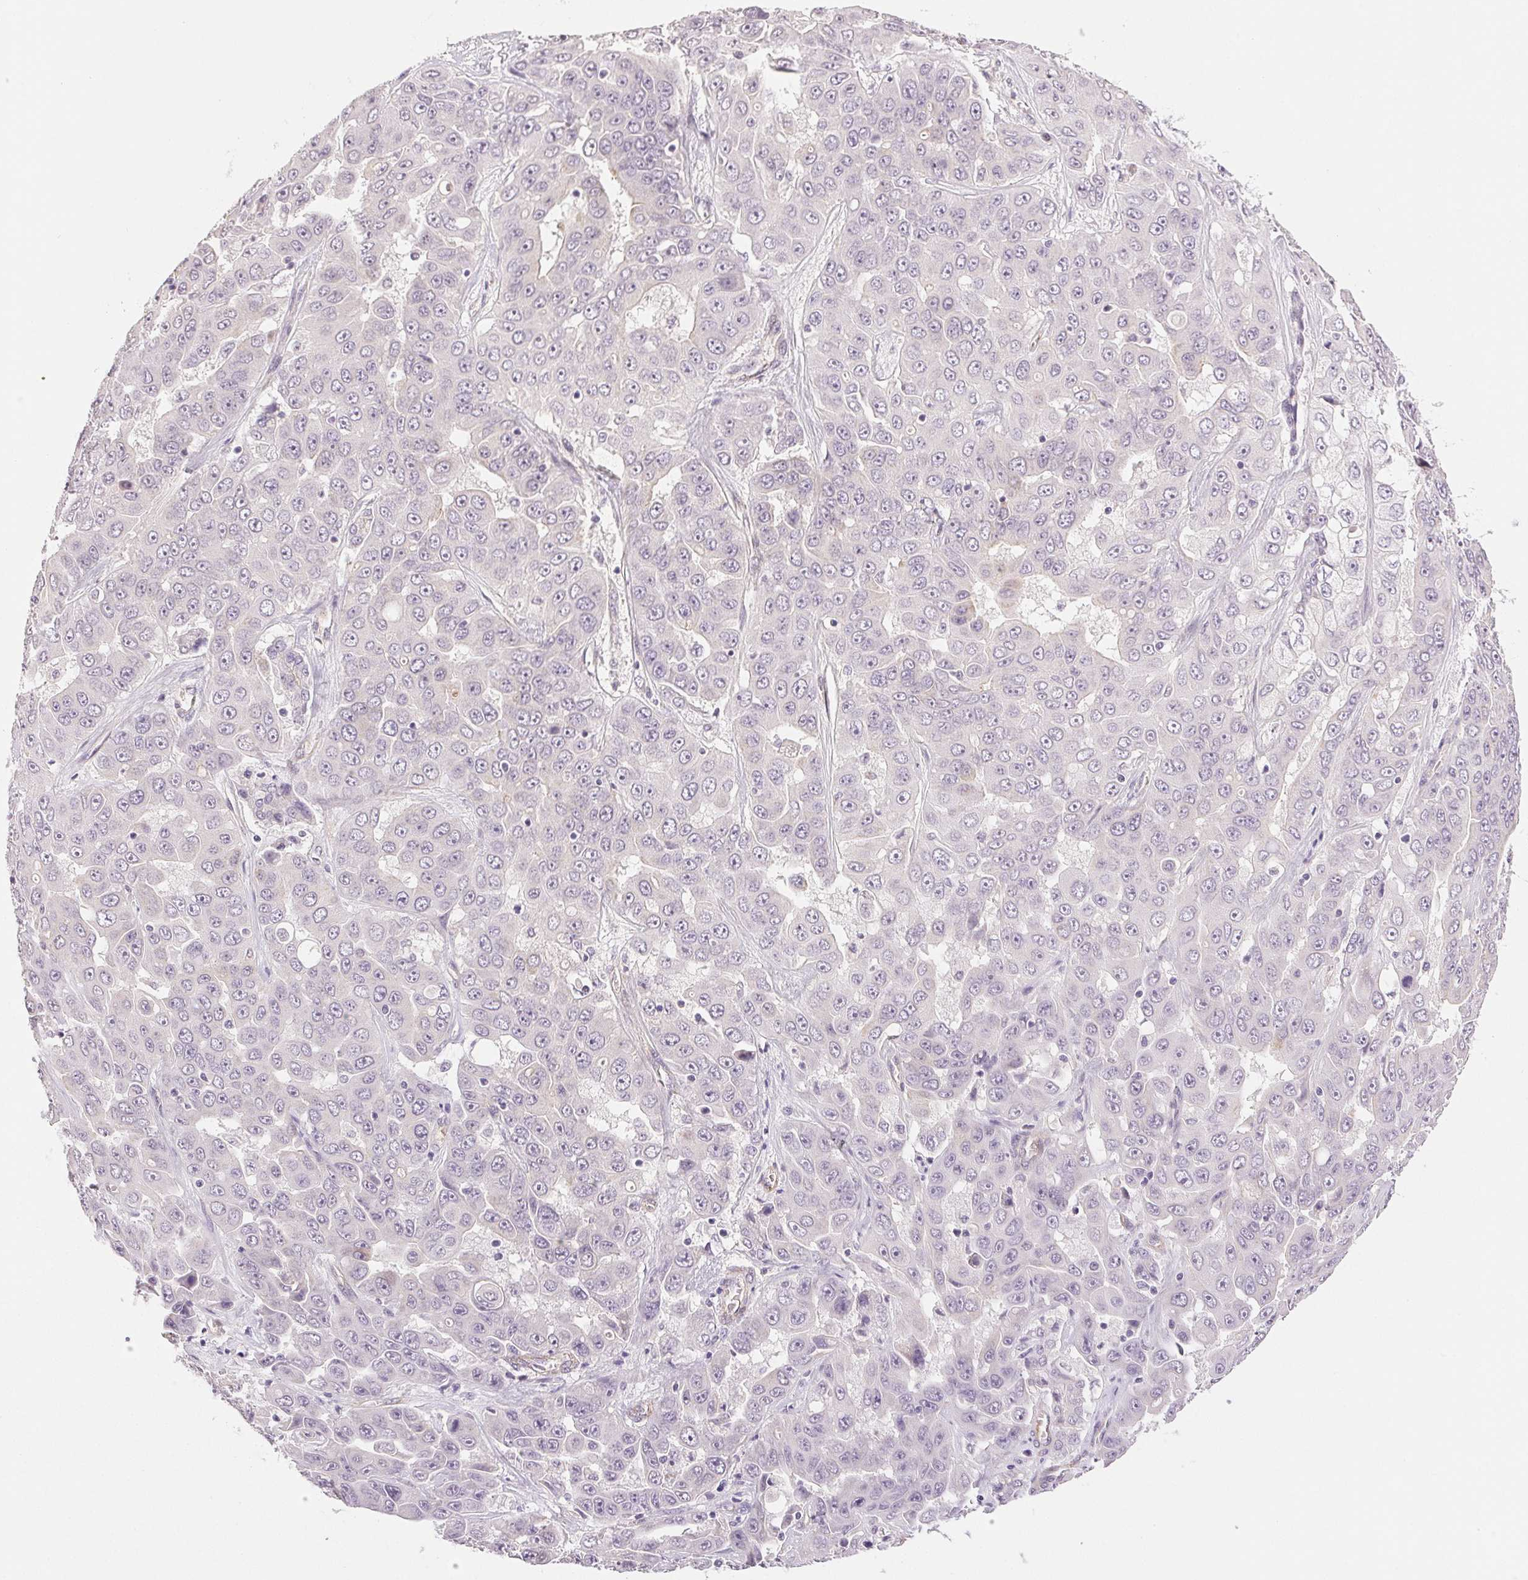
{"staining": {"intensity": "negative", "quantity": "none", "location": "none"}, "tissue": "liver cancer", "cell_type": "Tumor cells", "image_type": "cancer", "snomed": [{"axis": "morphology", "description": "Cholangiocarcinoma"}, {"axis": "topography", "description": "Liver"}], "caption": "This is an IHC photomicrograph of cholangiocarcinoma (liver). There is no staining in tumor cells.", "gene": "PLCB1", "patient": {"sex": "female", "age": 52}}